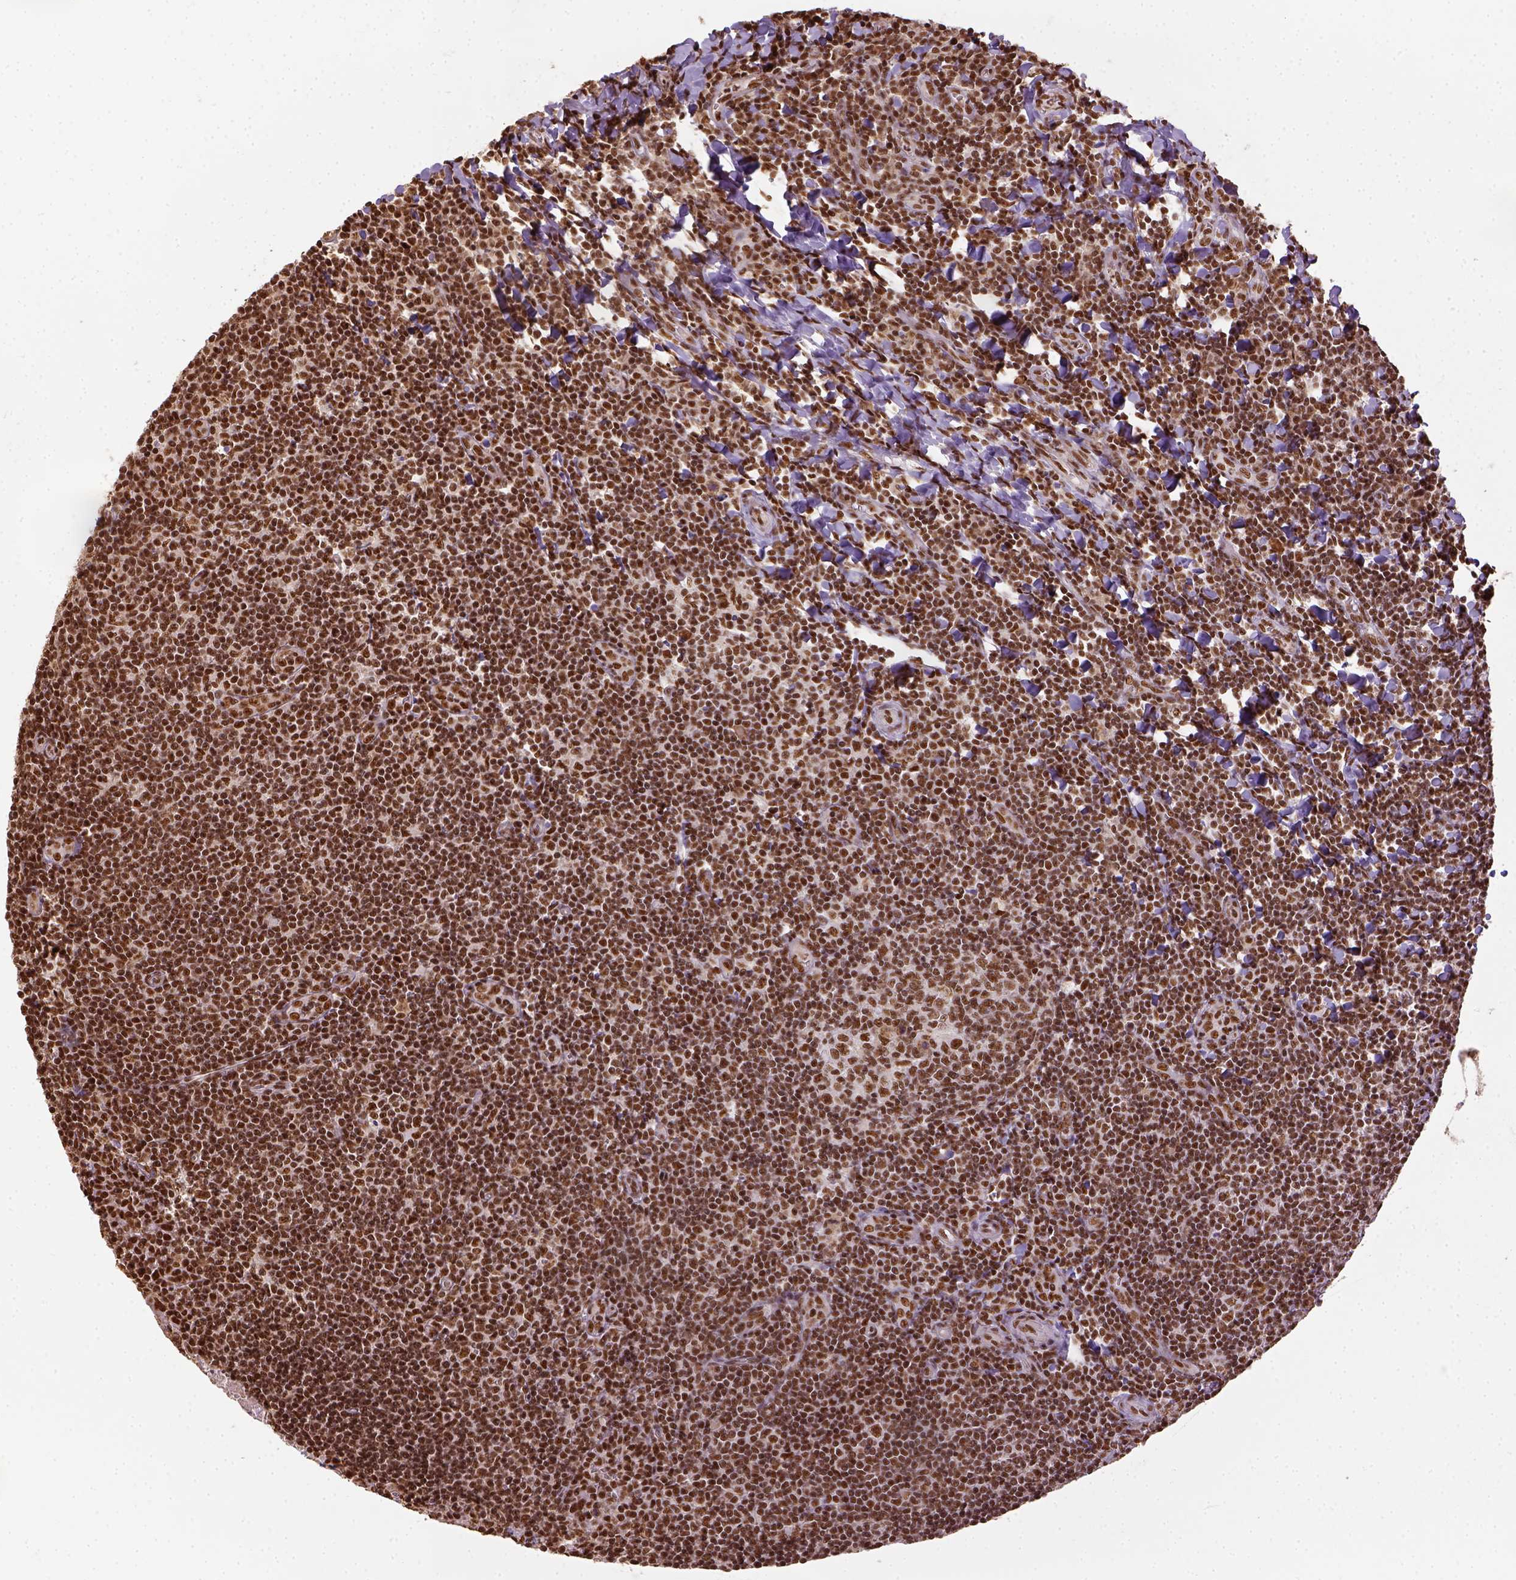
{"staining": {"intensity": "strong", "quantity": ">75%", "location": "nuclear"}, "tissue": "tonsil", "cell_type": "Germinal center cells", "image_type": "normal", "snomed": [{"axis": "morphology", "description": "Normal tissue, NOS"}, {"axis": "morphology", "description": "Inflammation, NOS"}, {"axis": "topography", "description": "Tonsil"}], "caption": "This photomicrograph shows immunohistochemistry staining of normal human tonsil, with high strong nuclear staining in about >75% of germinal center cells.", "gene": "CCAR1", "patient": {"sex": "female", "age": 31}}